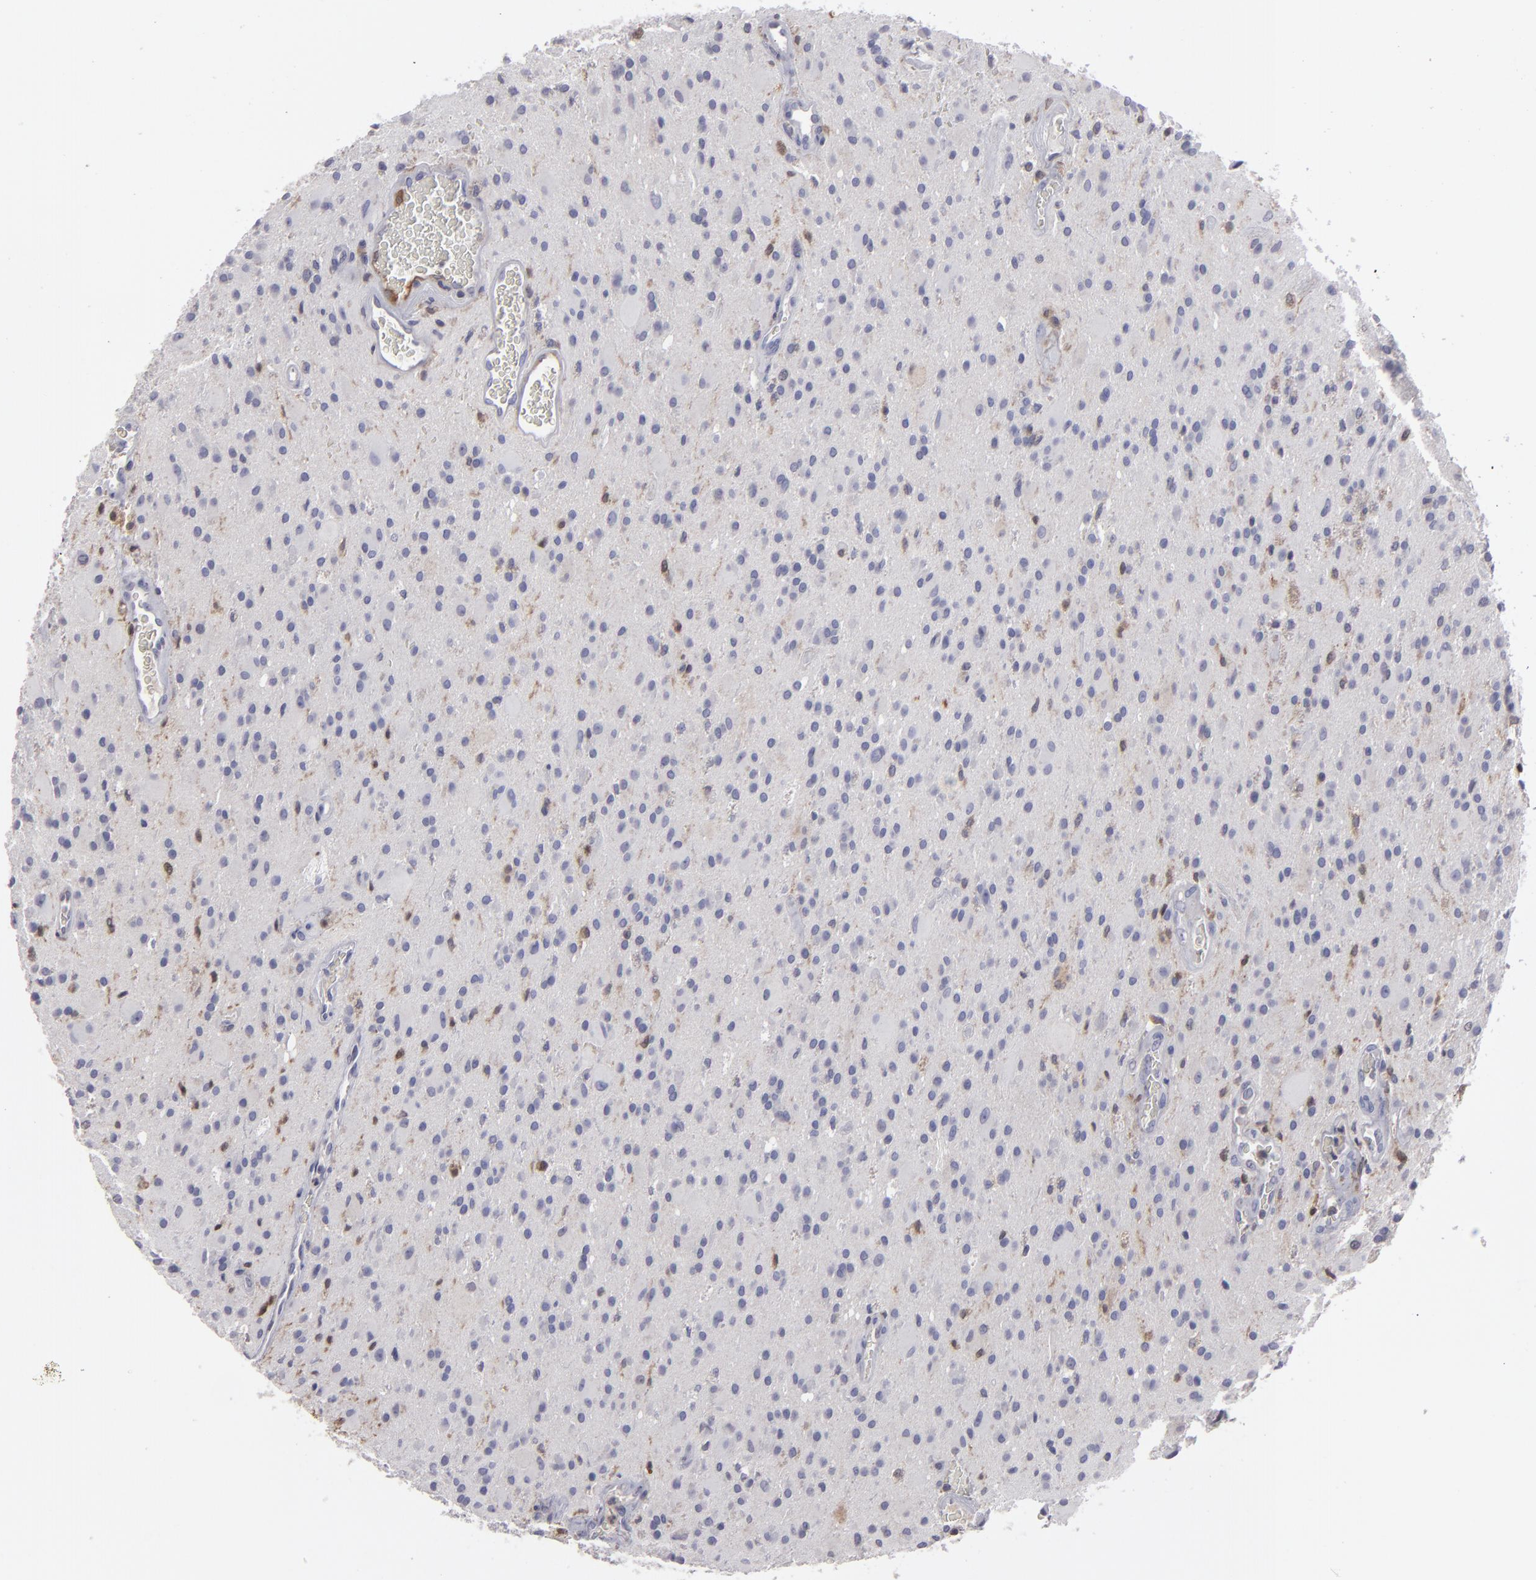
{"staining": {"intensity": "weak", "quantity": "<25%", "location": "cytoplasmic/membranous"}, "tissue": "glioma", "cell_type": "Tumor cells", "image_type": "cancer", "snomed": [{"axis": "morphology", "description": "Glioma, malignant, Low grade"}, {"axis": "topography", "description": "Brain"}], "caption": "DAB immunohistochemical staining of human glioma reveals no significant positivity in tumor cells. (DAB (3,3'-diaminobenzidine) immunohistochemistry, high magnification).", "gene": "SEMA3G", "patient": {"sex": "male", "age": 58}}